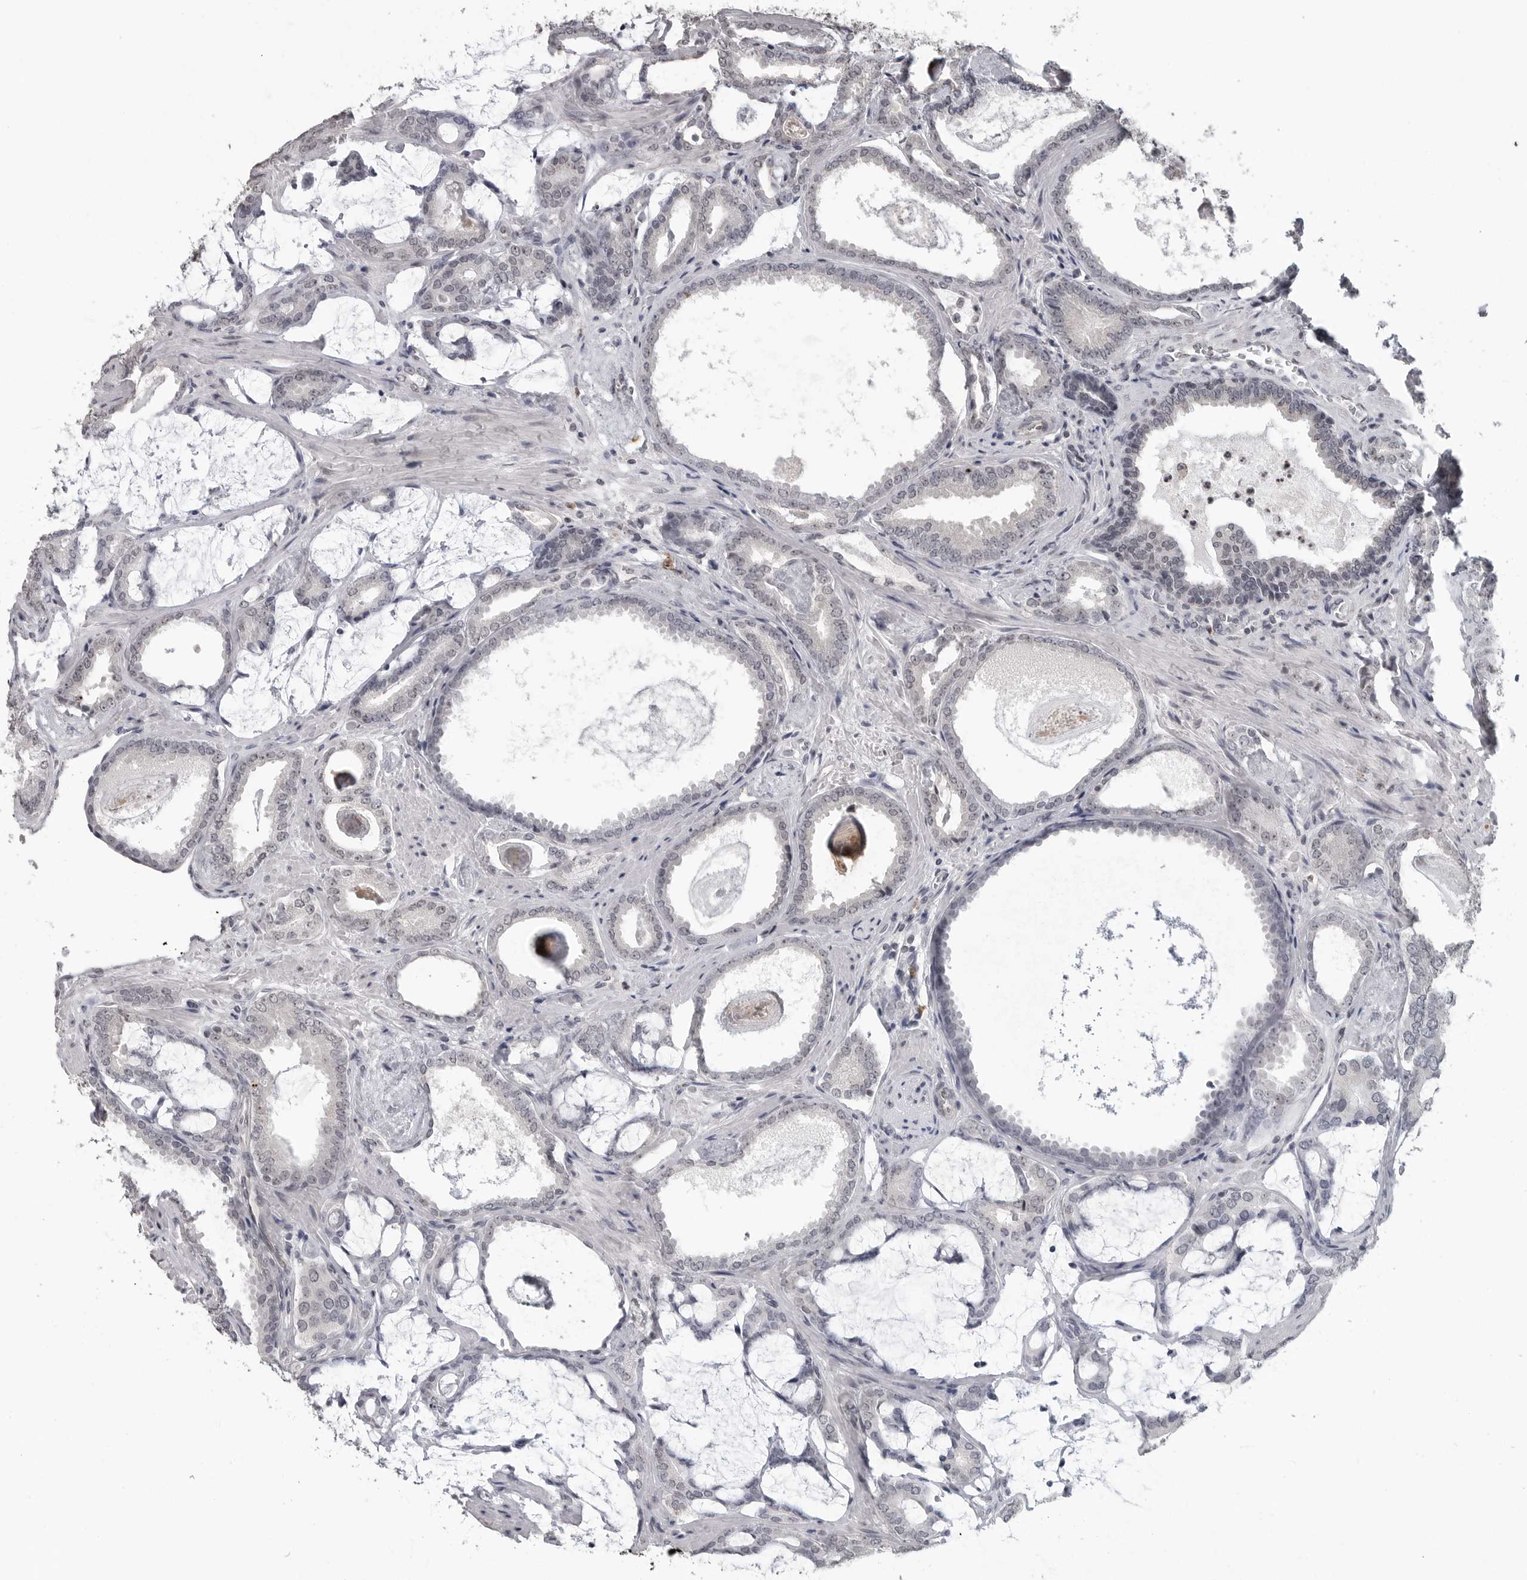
{"staining": {"intensity": "negative", "quantity": "none", "location": "none"}, "tissue": "prostate cancer", "cell_type": "Tumor cells", "image_type": "cancer", "snomed": [{"axis": "morphology", "description": "Adenocarcinoma, Low grade"}, {"axis": "topography", "description": "Prostate"}], "caption": "Tumor cells are negative for protein expression in human low-grade adenocarcinoma (prostate).", "gene": "DDX54", "patient": {"sex": "male", "age": 71}}